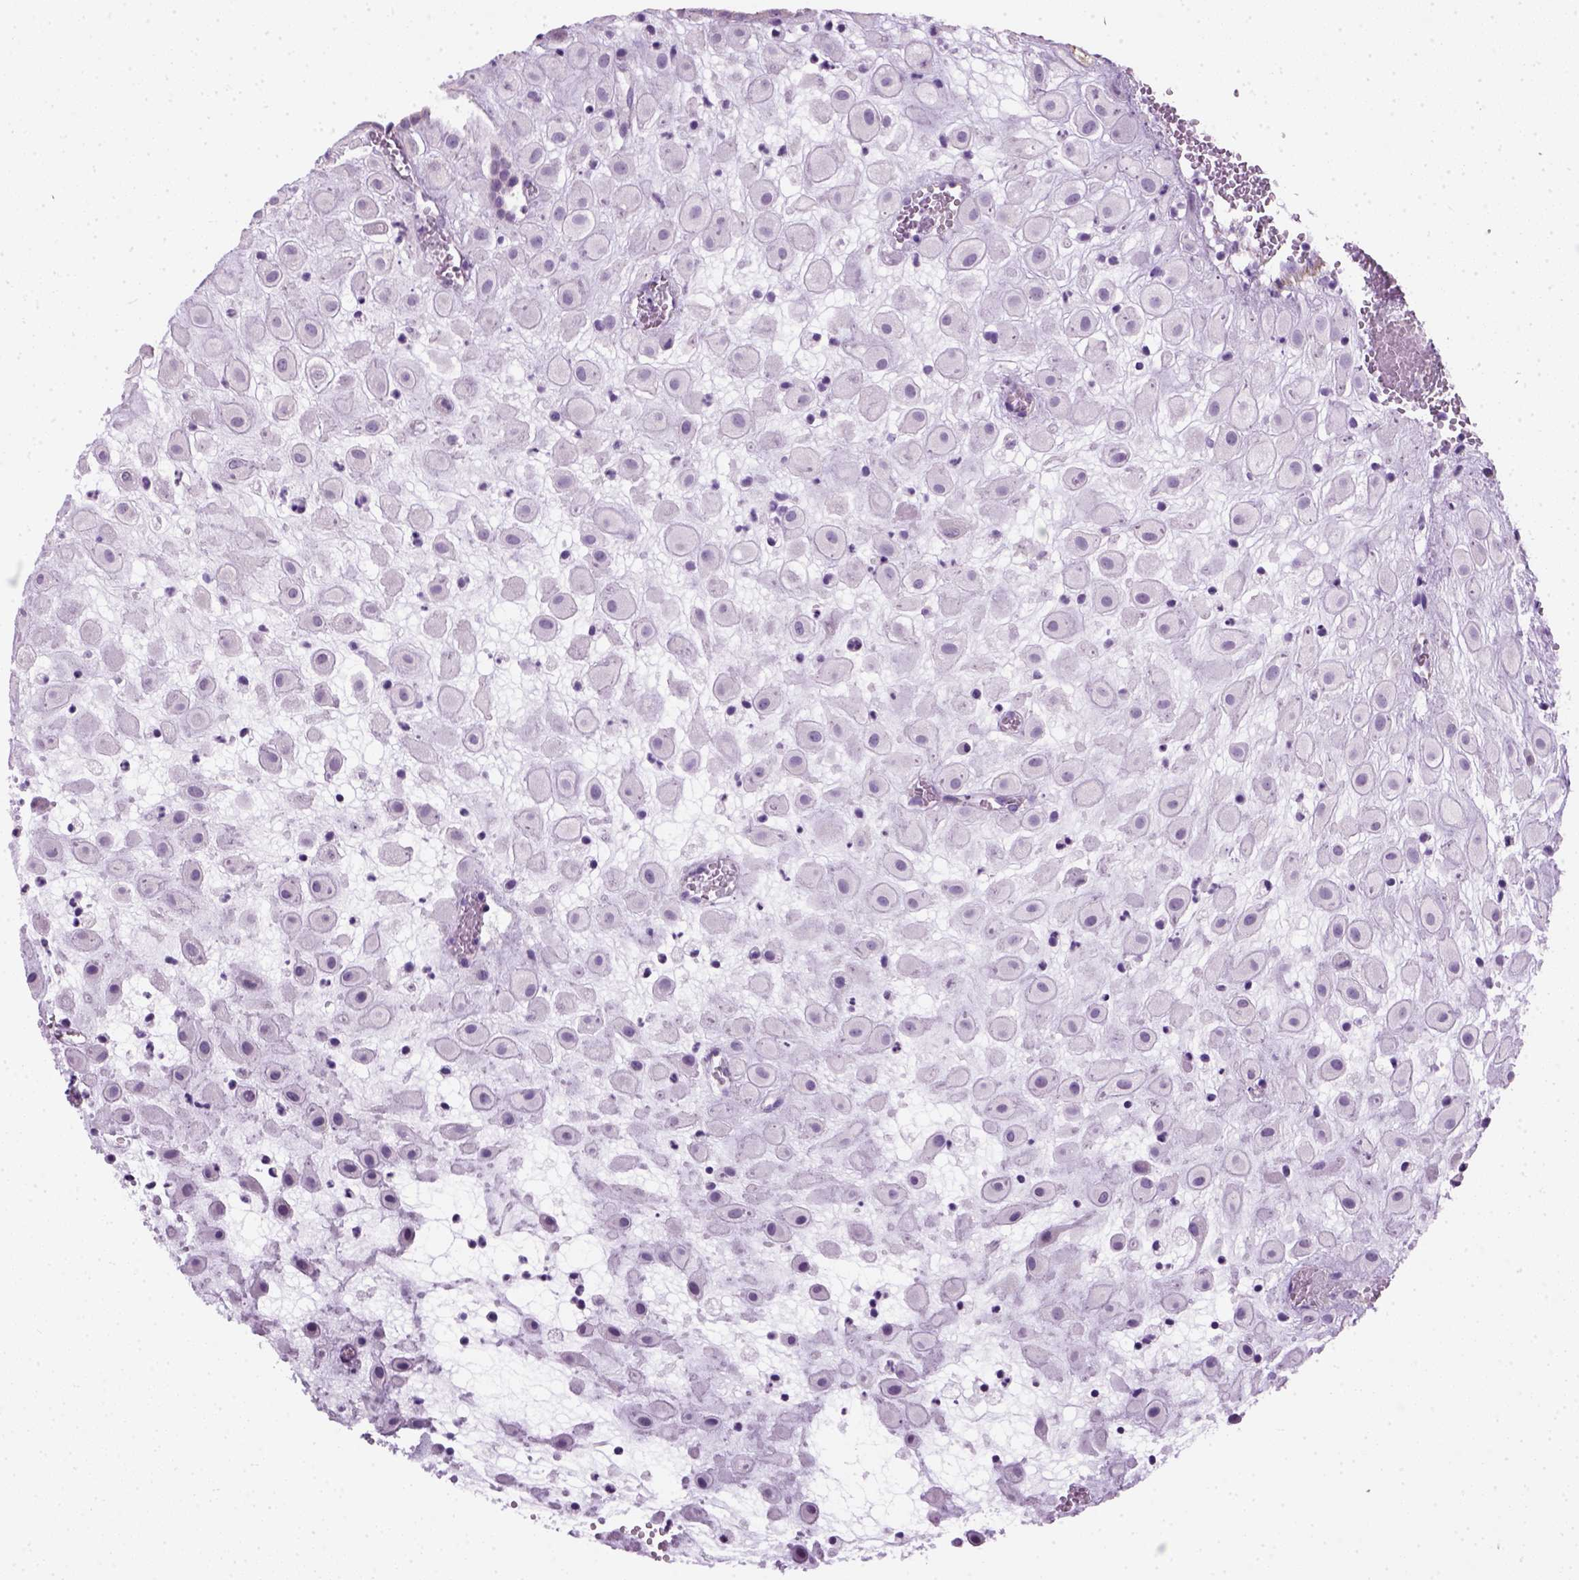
{"staining": {"intensity": "negative", "quantity": "none", "location": "none"}, "tissue": "placenta", "cell_type": "Decidual cells", "image_type": "normal", "snomed": [{"axis": "morphology", "description": "Normal tissue, NOS"}, {"axis": "topography", "description": "Placenta"}], "caption": "There is no significant expression in decidual cells of placenta. (DAB immunohistochemistry, high magnification).", "gene": "FAM161A", "patient": {"sex": "female", "age": 24}}